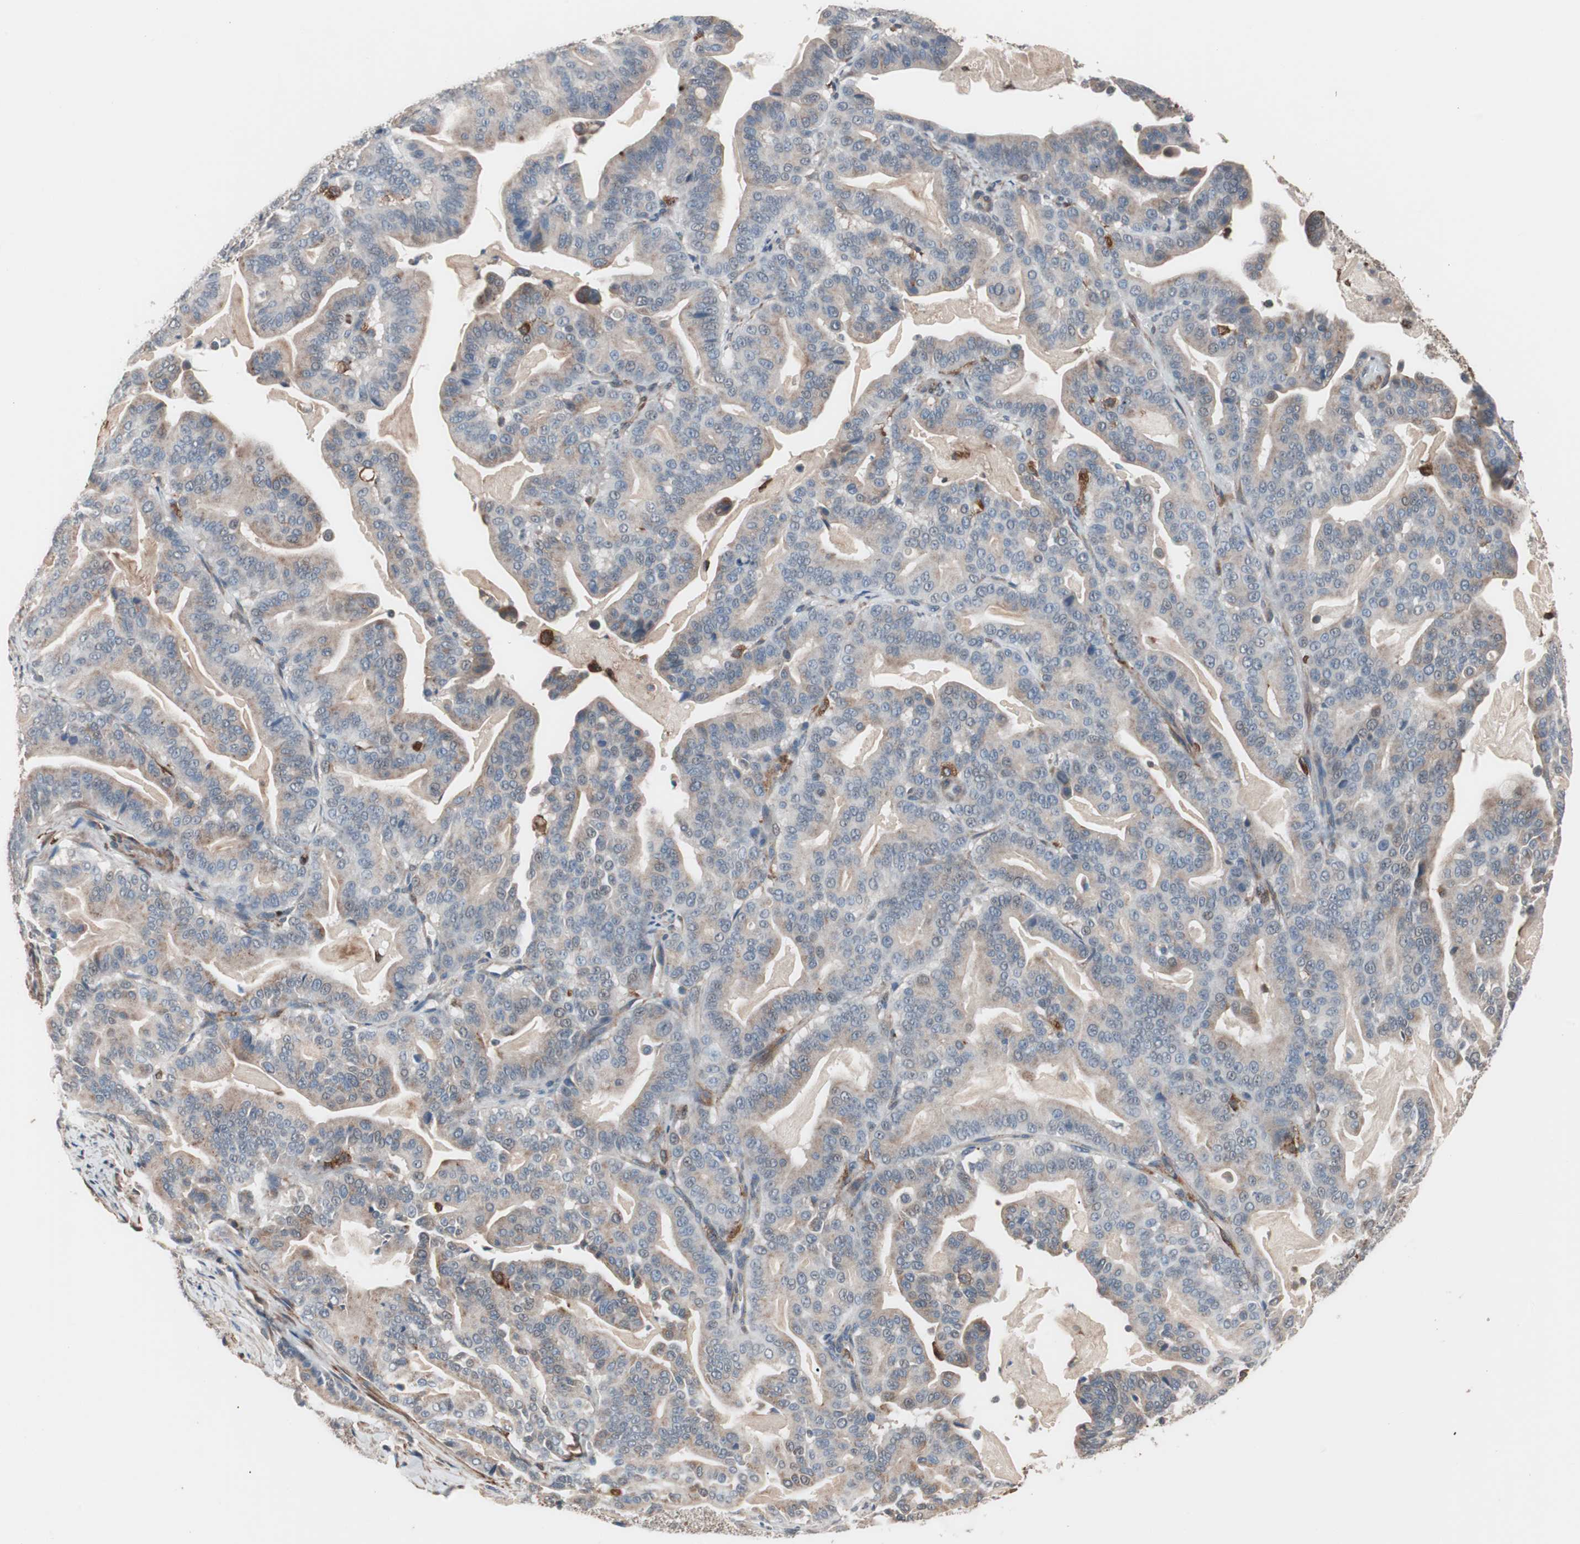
{"staining": {"intensity": "weak", "quantity": "<25%", "location": "cytoplasmic/membranous"}, "tissue": "pancreatic cancer", "cell_type": "Tumor cells", "image_type": "cancer", "snomed": [{"axis": "morphology", "description": "Adenocarcinoma, NOS"}, {"axis": "topography", "description": "Pancreas"}], "caption": "Micrograph shows no significant protein positivity in tumor cells of pancreatic cancer (adenocarcinoma).", "gene": "LITAF", "patient": {"sex": "male", "age": 63}}